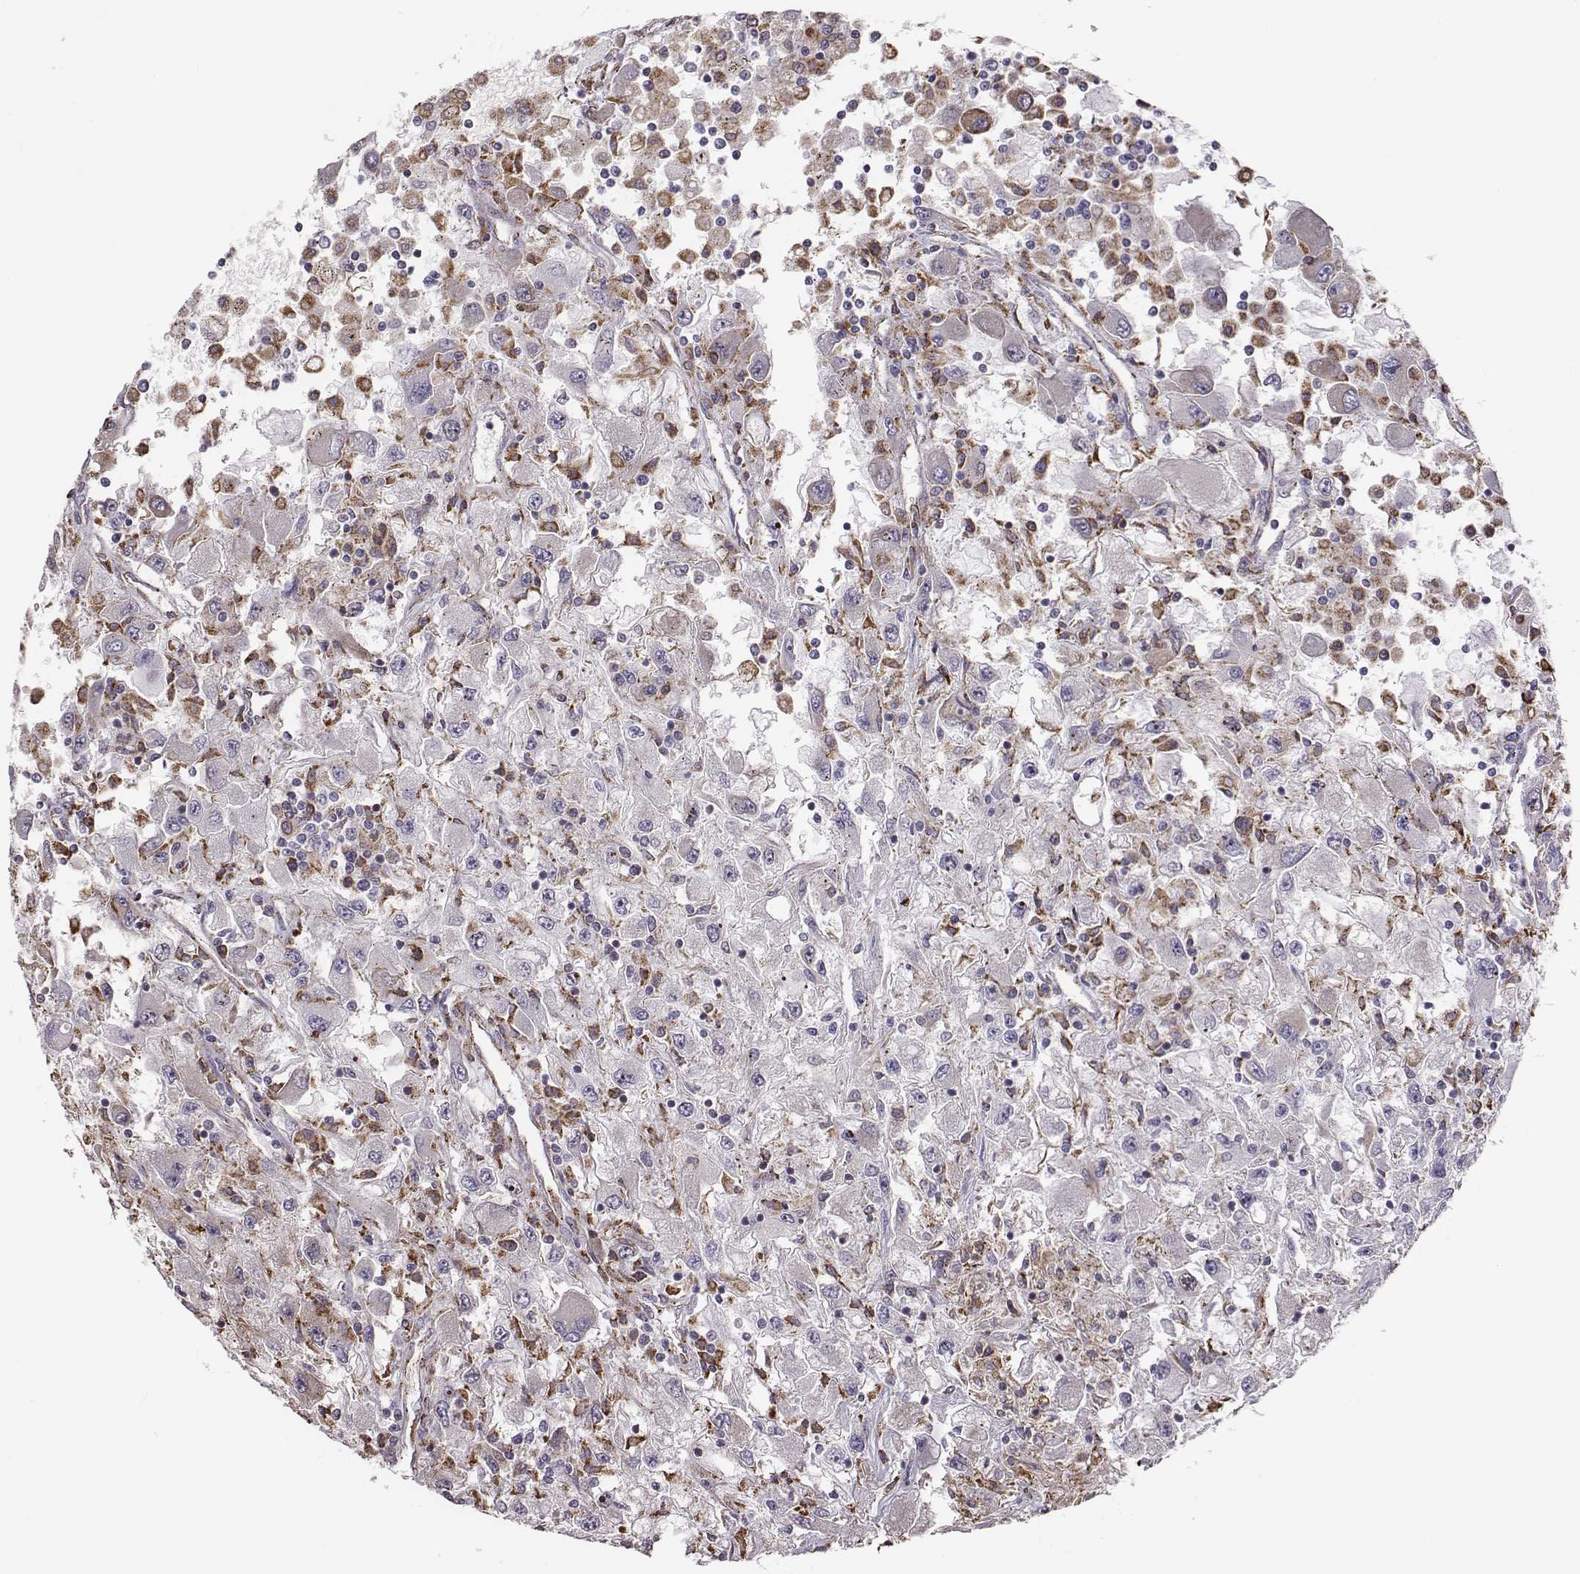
{"staining": {"intensity": "negative", "quantity": "none", "location": "none"}, "tissue": "renal cancer", "cell_type": "Tumor cells", "image_type": "cancer", "snomed": [{"axis": "morphology", "description": "Adenocarcinoma, NOS"}, {"axis": "topography", "description": "Kidney"}], "caption": "IHC of adenocarcinoma (renal) demonstrates no staining in tumor cells. (Stains: DAB (3,3'-diaminobenzidine) immunohistochemistry with hematoxylin counter stain, Microscopy: brightfield microscopy at high magnification).", "gene": "SELENOI", "patient": {"sex": "female", "age": 67}}